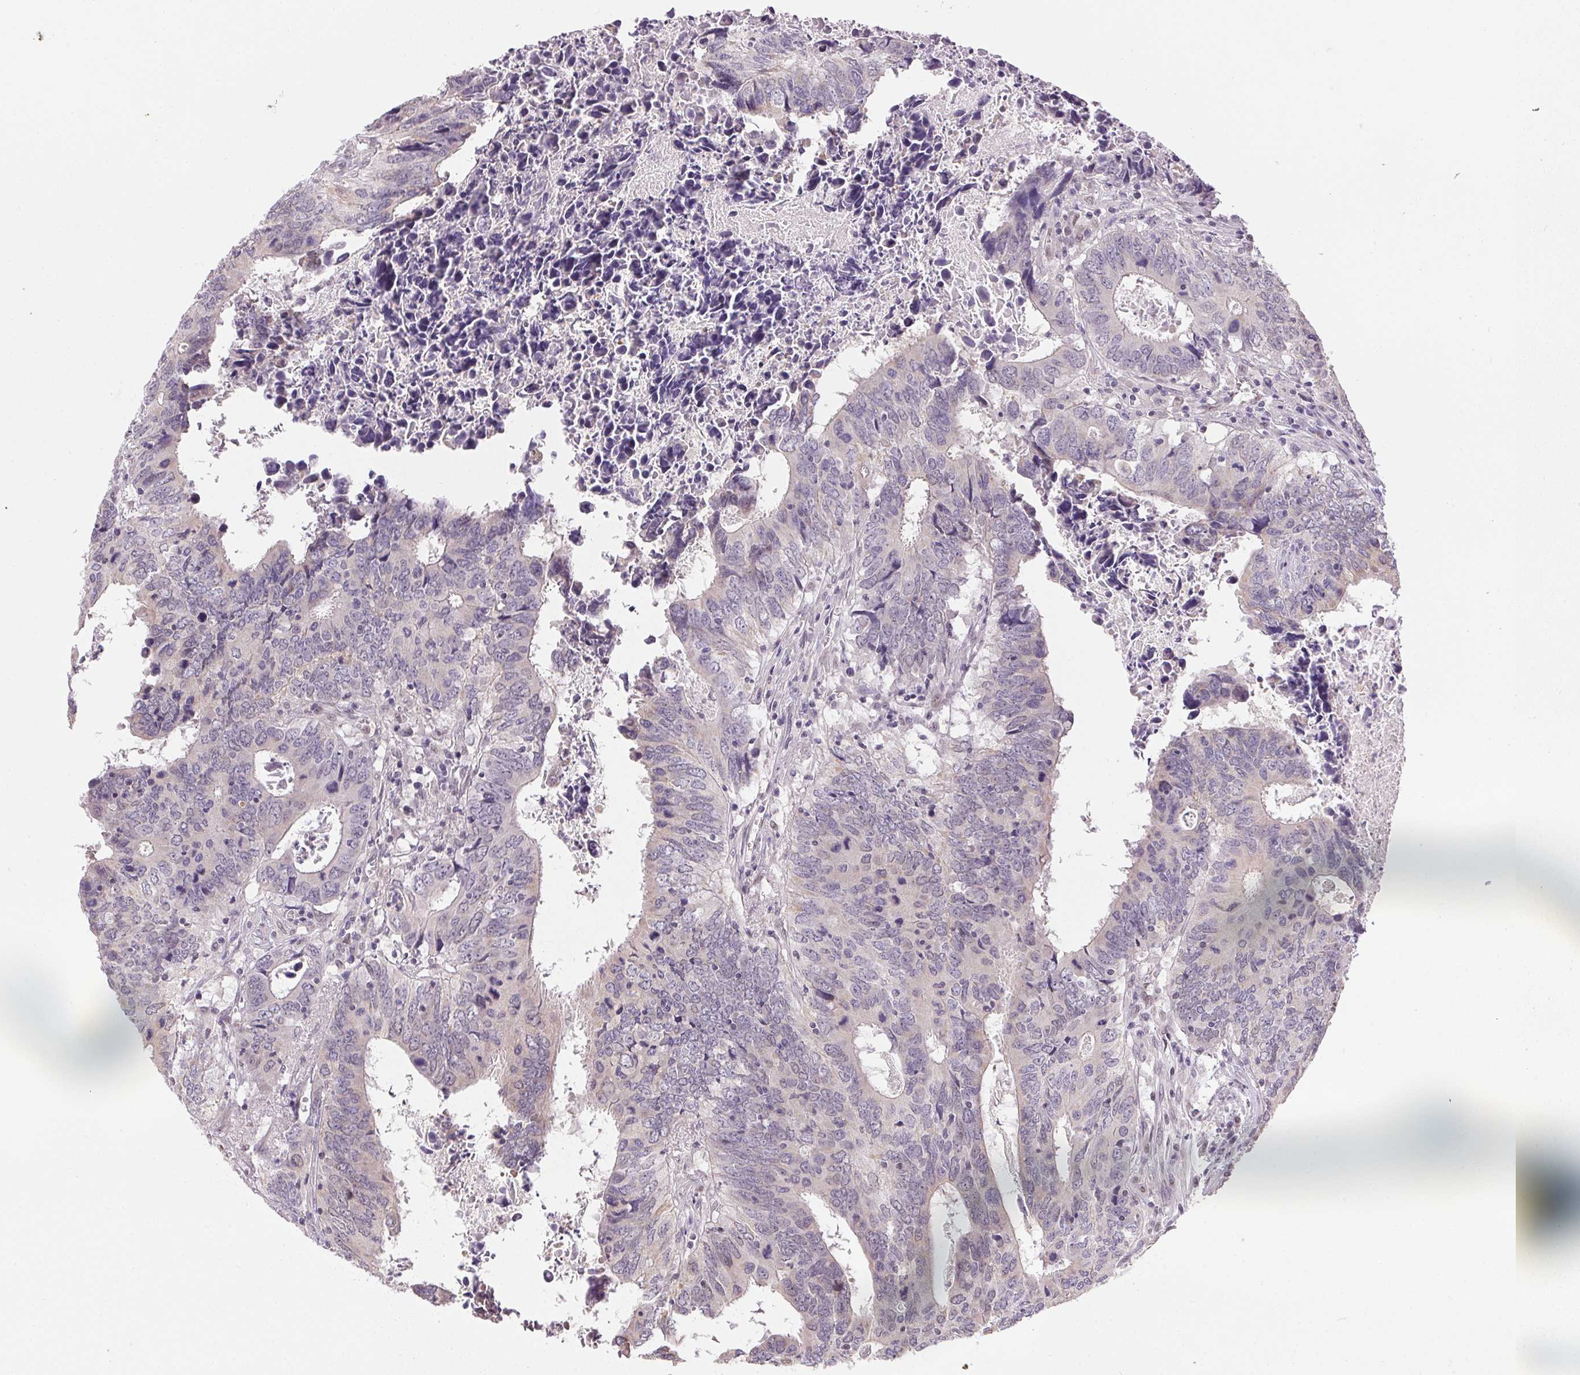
{"staining": {"intensity": "negative", "quantity": "none", "location": "none"}, "tissue": "colorectal cancer", "cell_type": "Tumor cells", "image_type": "cancer", "snomed": [{"axis": "morphology", "description": "Adenocarcinoma, NOS"}, {"axis": "topography", "description": "Colon"}], "caption": "Colorectal cancer (adenocarcinoma) was stained to show a protein in brown. There is no significant staining in tumor cells. Brightfield microscopy of IHC stained with DAB (3,3'-diaminobenzidine) (brown) and hematoxylin (blue), captured at high magnification.", "gene": "SC5D", "patient": {"sex": "female", "age": 82}}